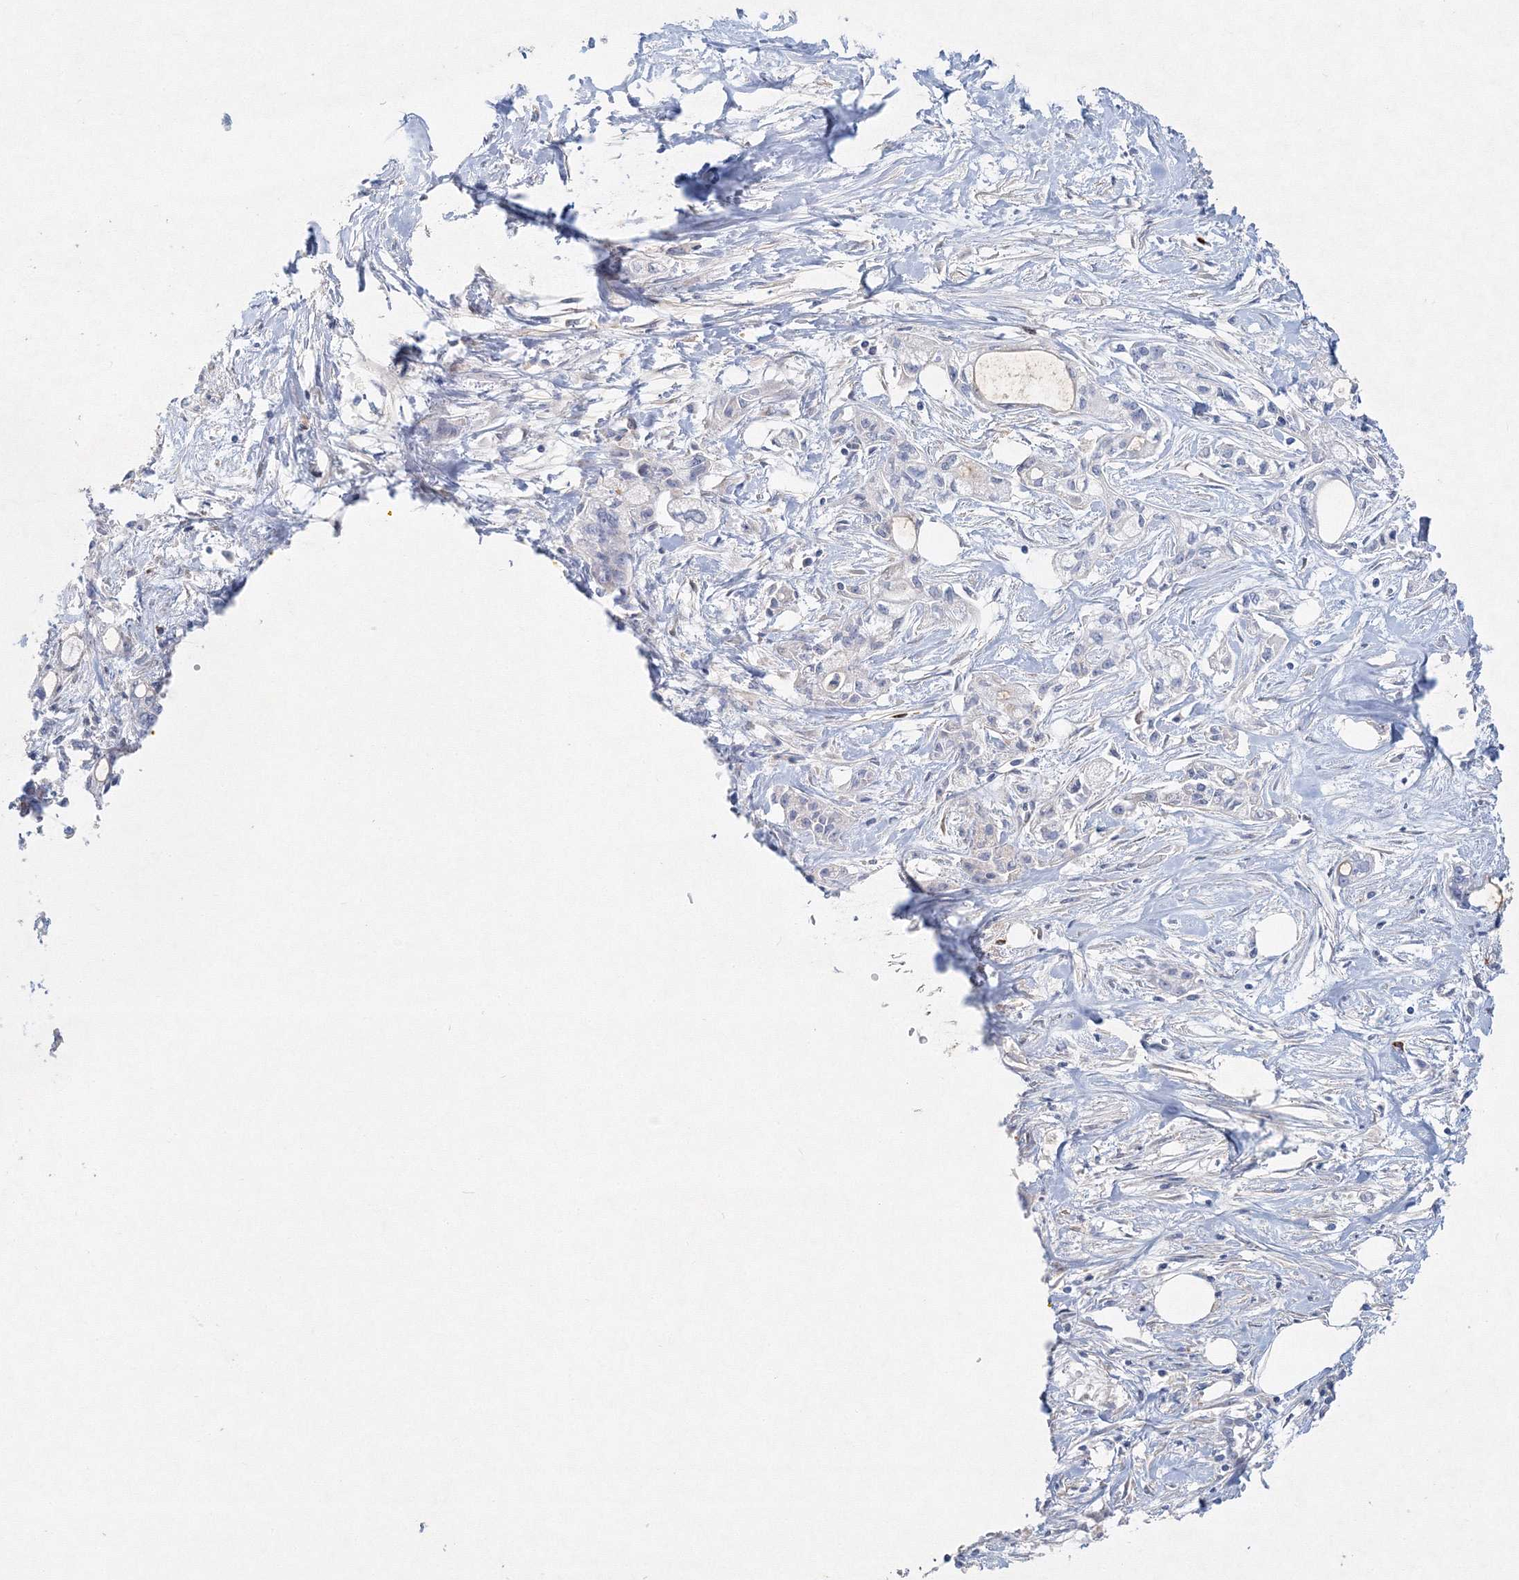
{"staining": {"intensity": "negative", "quantity": "none", "location": "none"}, "tissue": "pancreatic cancer", "cell_type": "Tumor cells", "image_type": "cancer", "snomed": [{"axis": "morphology", "description": "Adenocarcinoma, NOS"}, {"axis": "topography", "description": "Pancreas"}], "caption": "Protein analysis of pancreatic adenocarcinoma displays no significant expression in tumor cells.", "gene": "DNAH1", "patient": {"sex": "male", "age": 70}}